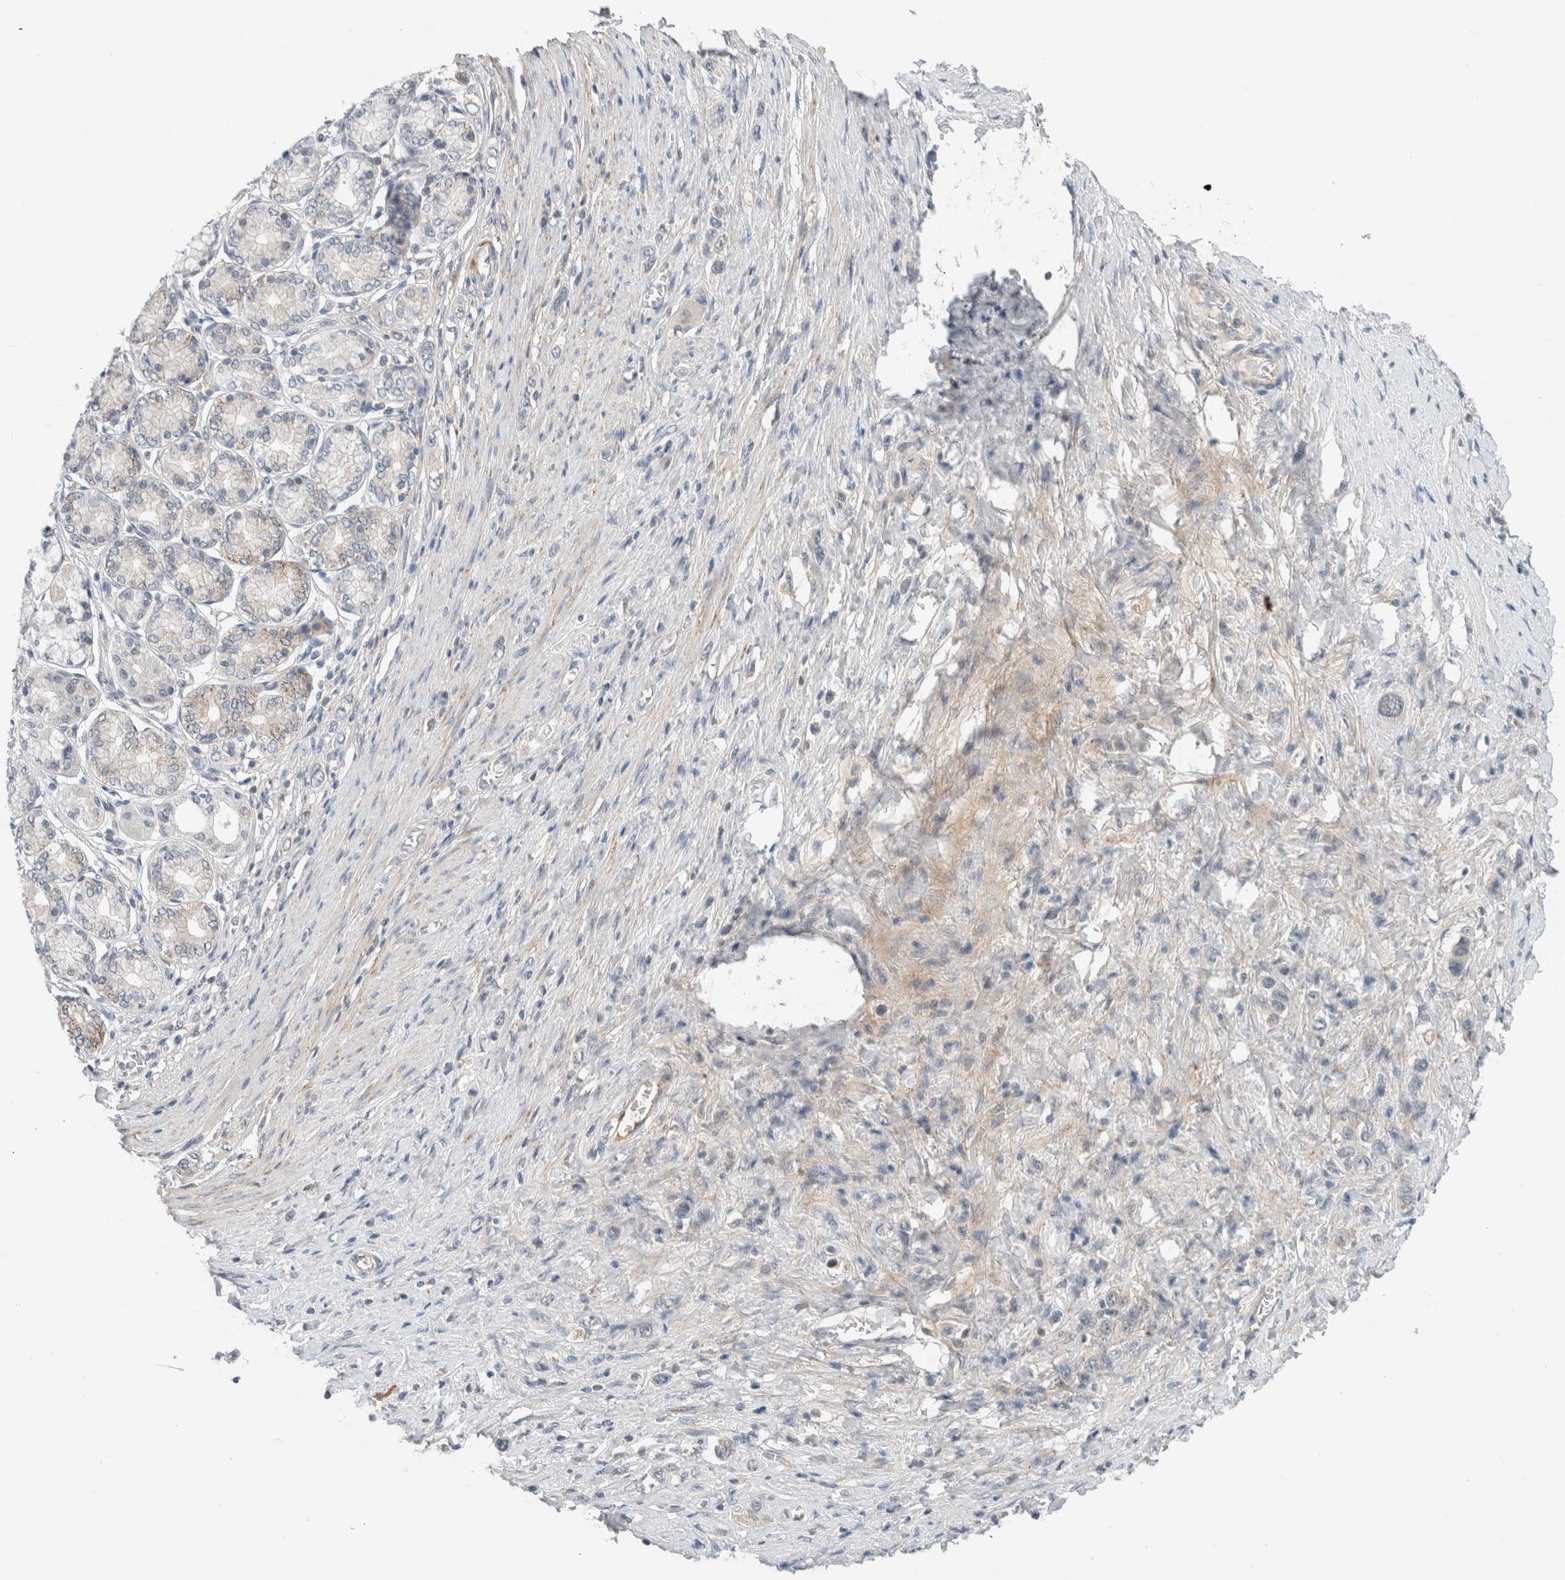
{"staining": {"intensity": "negative", "quantity": "none", "location": "none"}, "tissue": "stomach cancer", "cell_type": "Tumor cells", "image_type": "cancer", "snomed": [{"axis": "morphology", "description": "Adenocarcinoma, NOS"}, {"axis": "topography", "description": "Stomach"}], "caption": "This is an immunohistochemistry (IHC) photomicrograph of stomach adenocarcinoma. There is no expression in tumor cells.", "gene": "HCN3", "patient": {"sex": "female", "age": 65}}